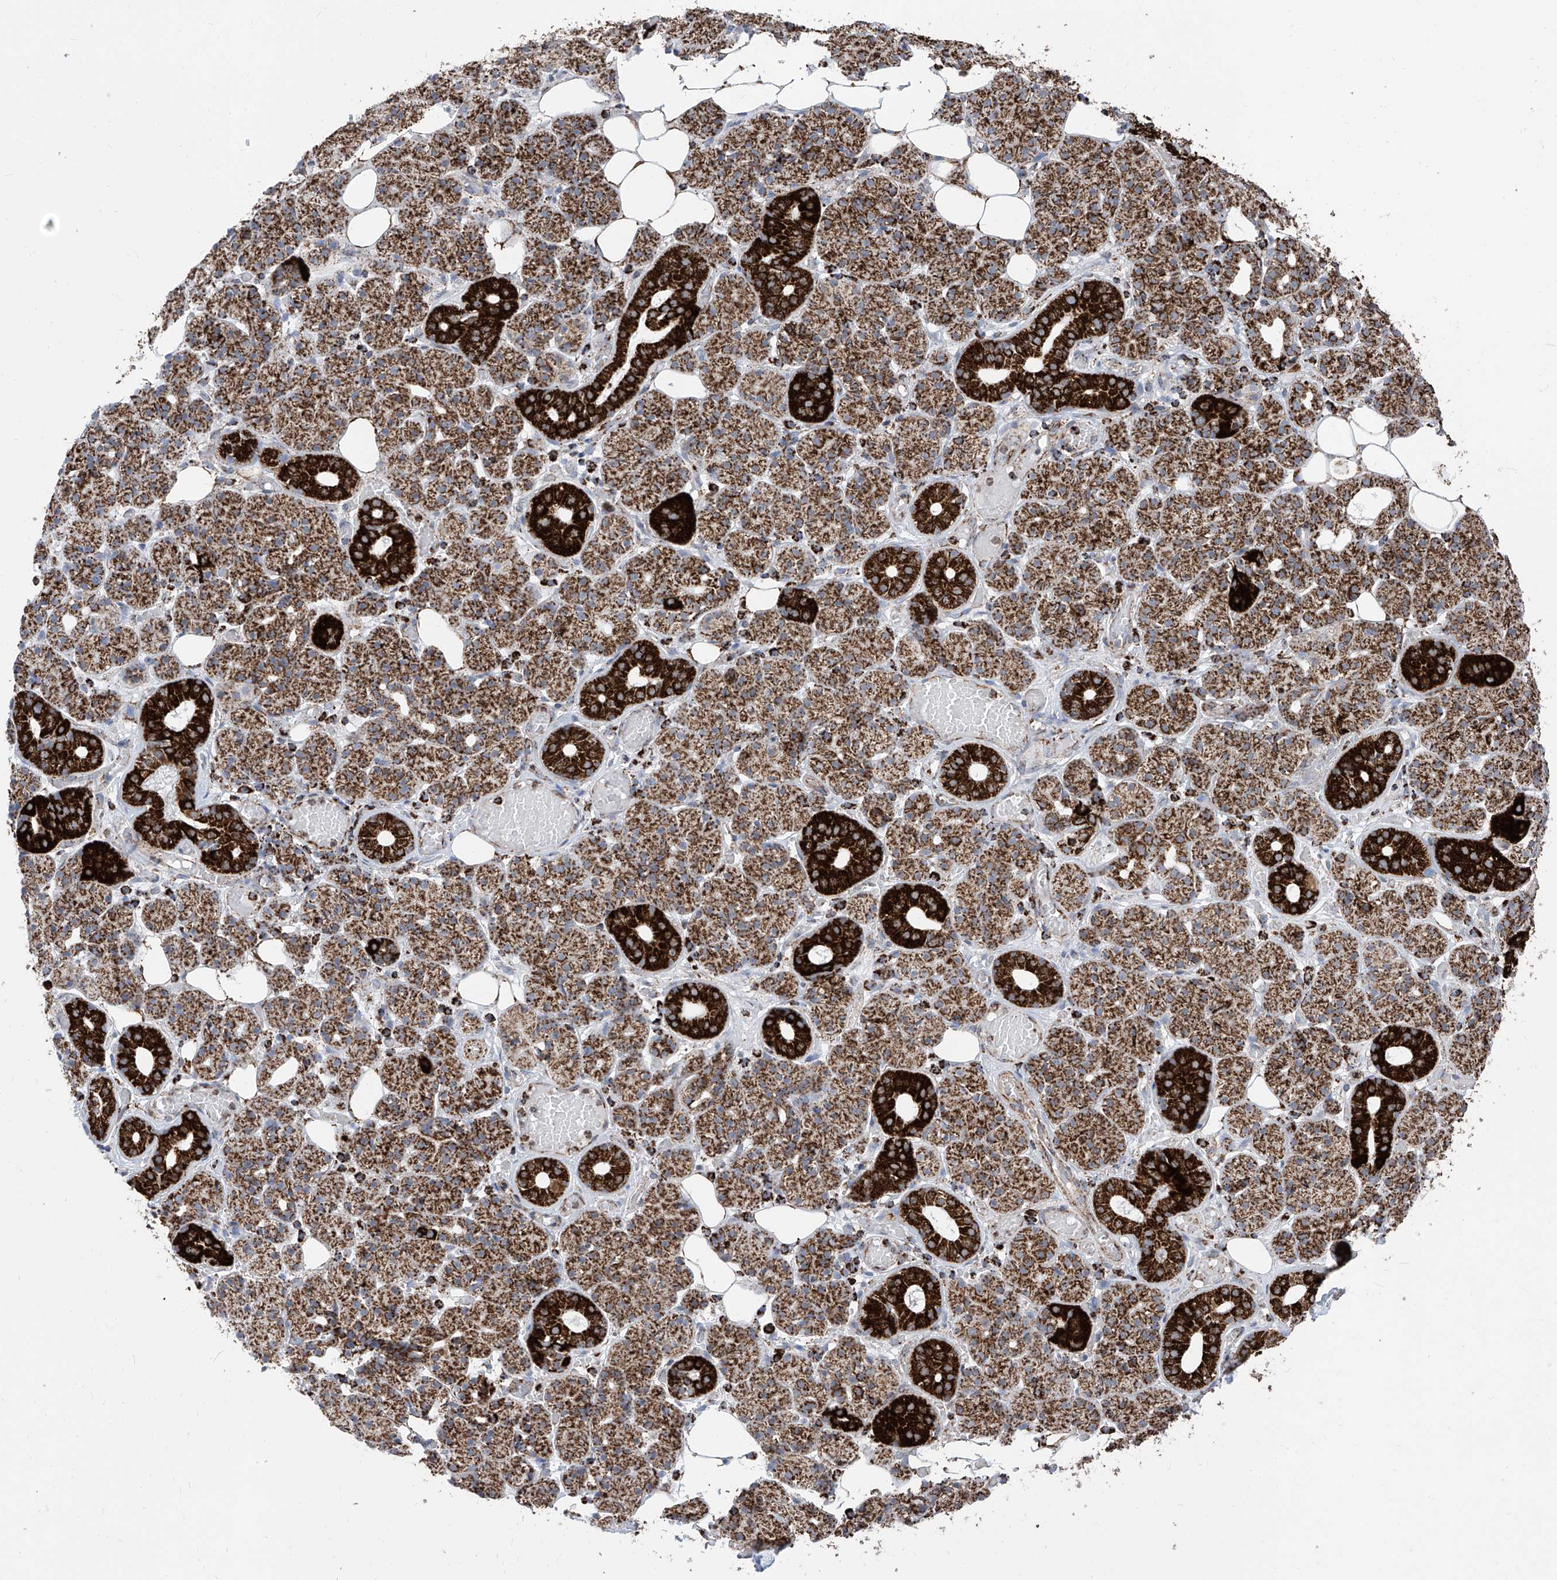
{"staining": {"intensity": "strong", "quantity": ">75%", "location": "cytoplasmic/membranous"}, "tissue": "salivary gland", "cell_type": "Glandular cells", "image_type": "normal", "snomed": [{"axis": "morphology", "description": "Normal tissue, NOS"}, {"axis": "topography", "description": "Salivary gland"}], "caption": "Salivary gland stained with a brown dye exhibits strong cytoplasmic/membranous positive staining in approximately >75% of glandular cells.", "gene": "COX5B", "patient": {"sex": "male", "age": 63}}